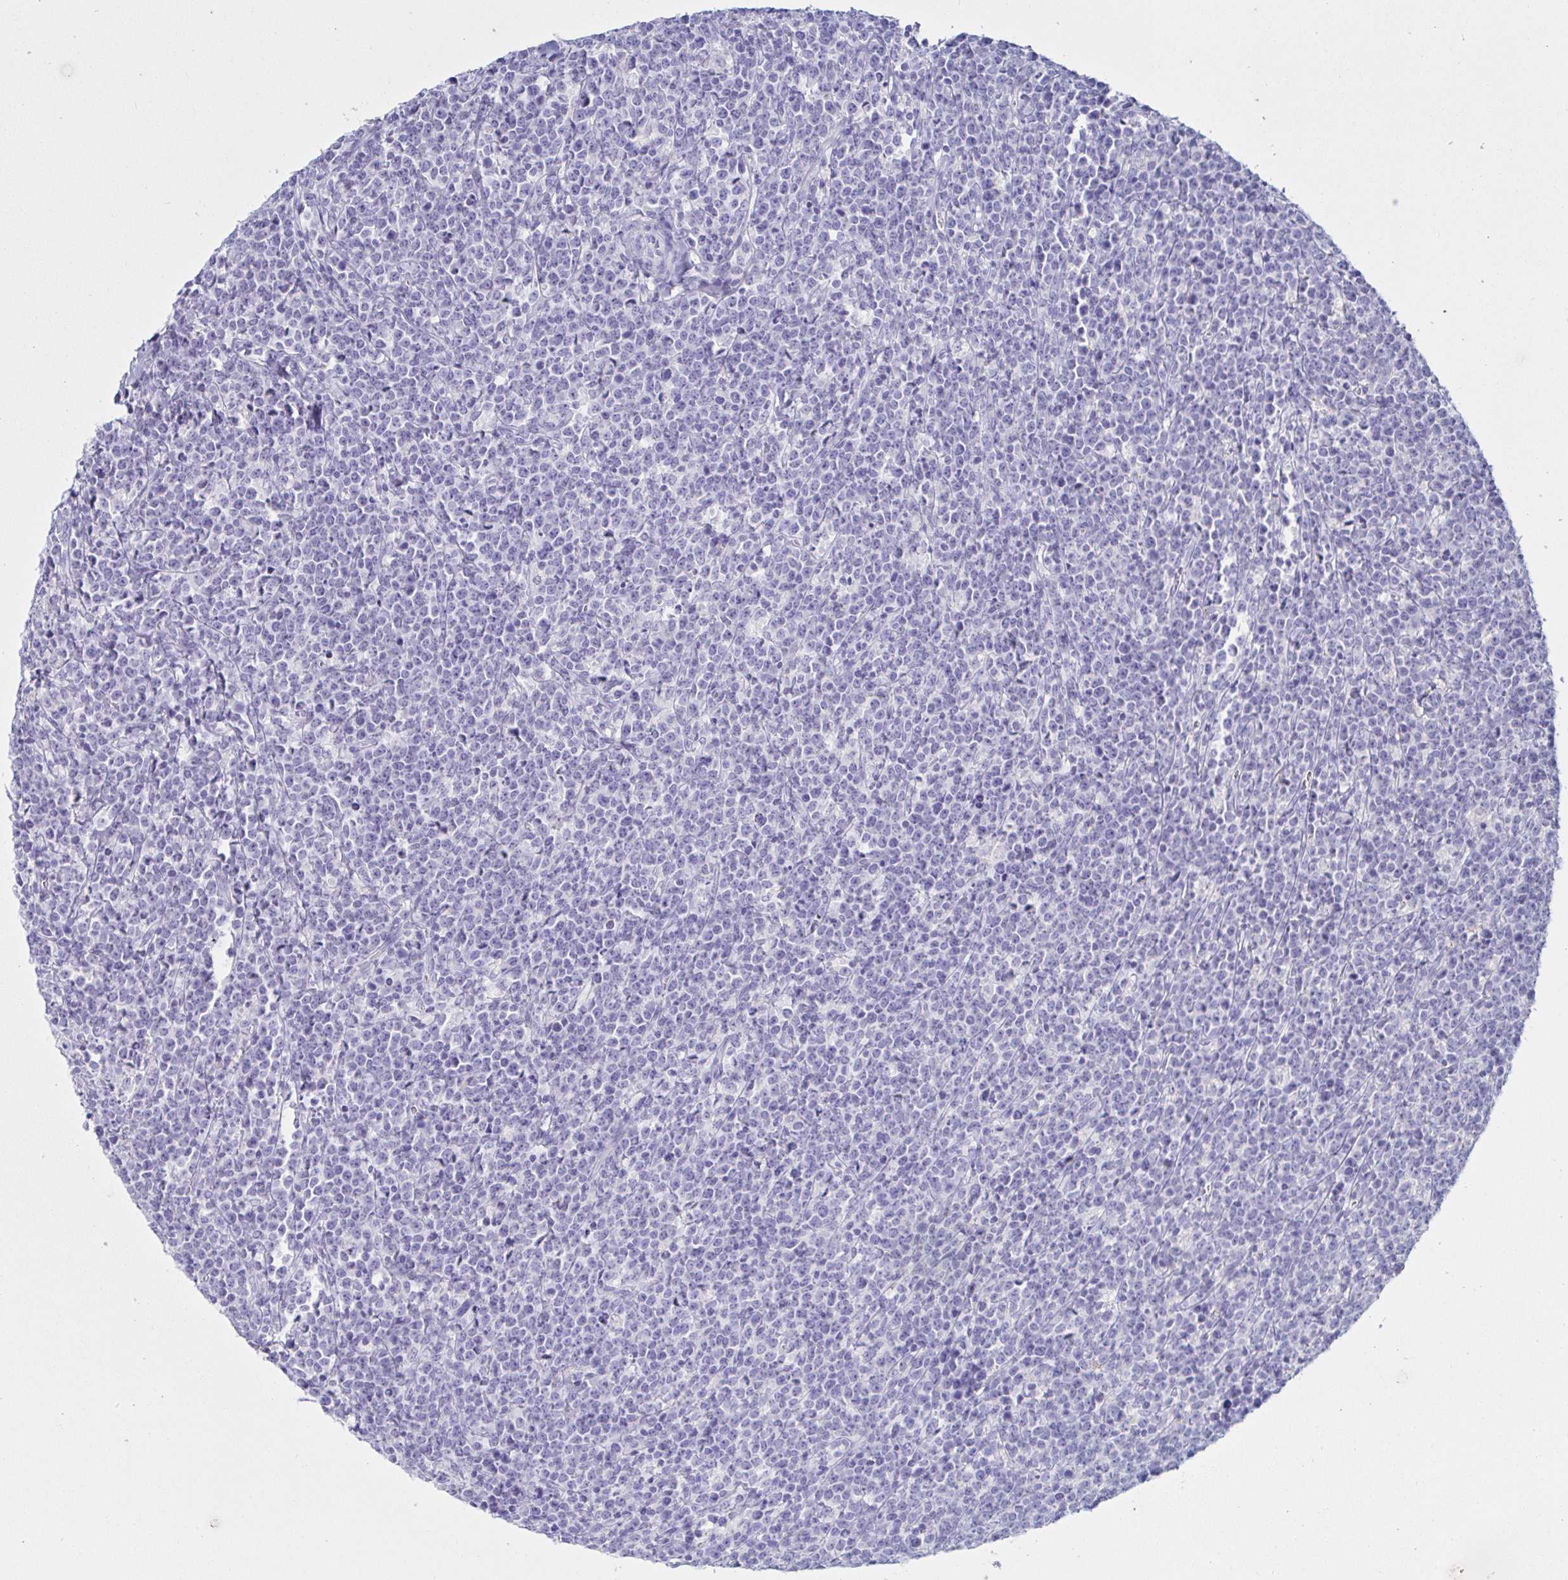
{"staining": {"intensity": "negative", "quantity": "none", "location": "none"}, "tissue": "lymphoma", "cell_type": "Tumor cells", "image_type": "cancer", "snomed": [{"axis": "morphology", "description": "Malignant lymphoma, non-Hodgkin's type, High grade"}, {"axis": "topography", "description": "Small intestine"}], "caption": "Immunohistochemistry image of lymphoma stained for a protein (brown), which reveals no expression in tumor cells.", "gene": "SAA4", "patient": {"sex": "female", "age": 56}}